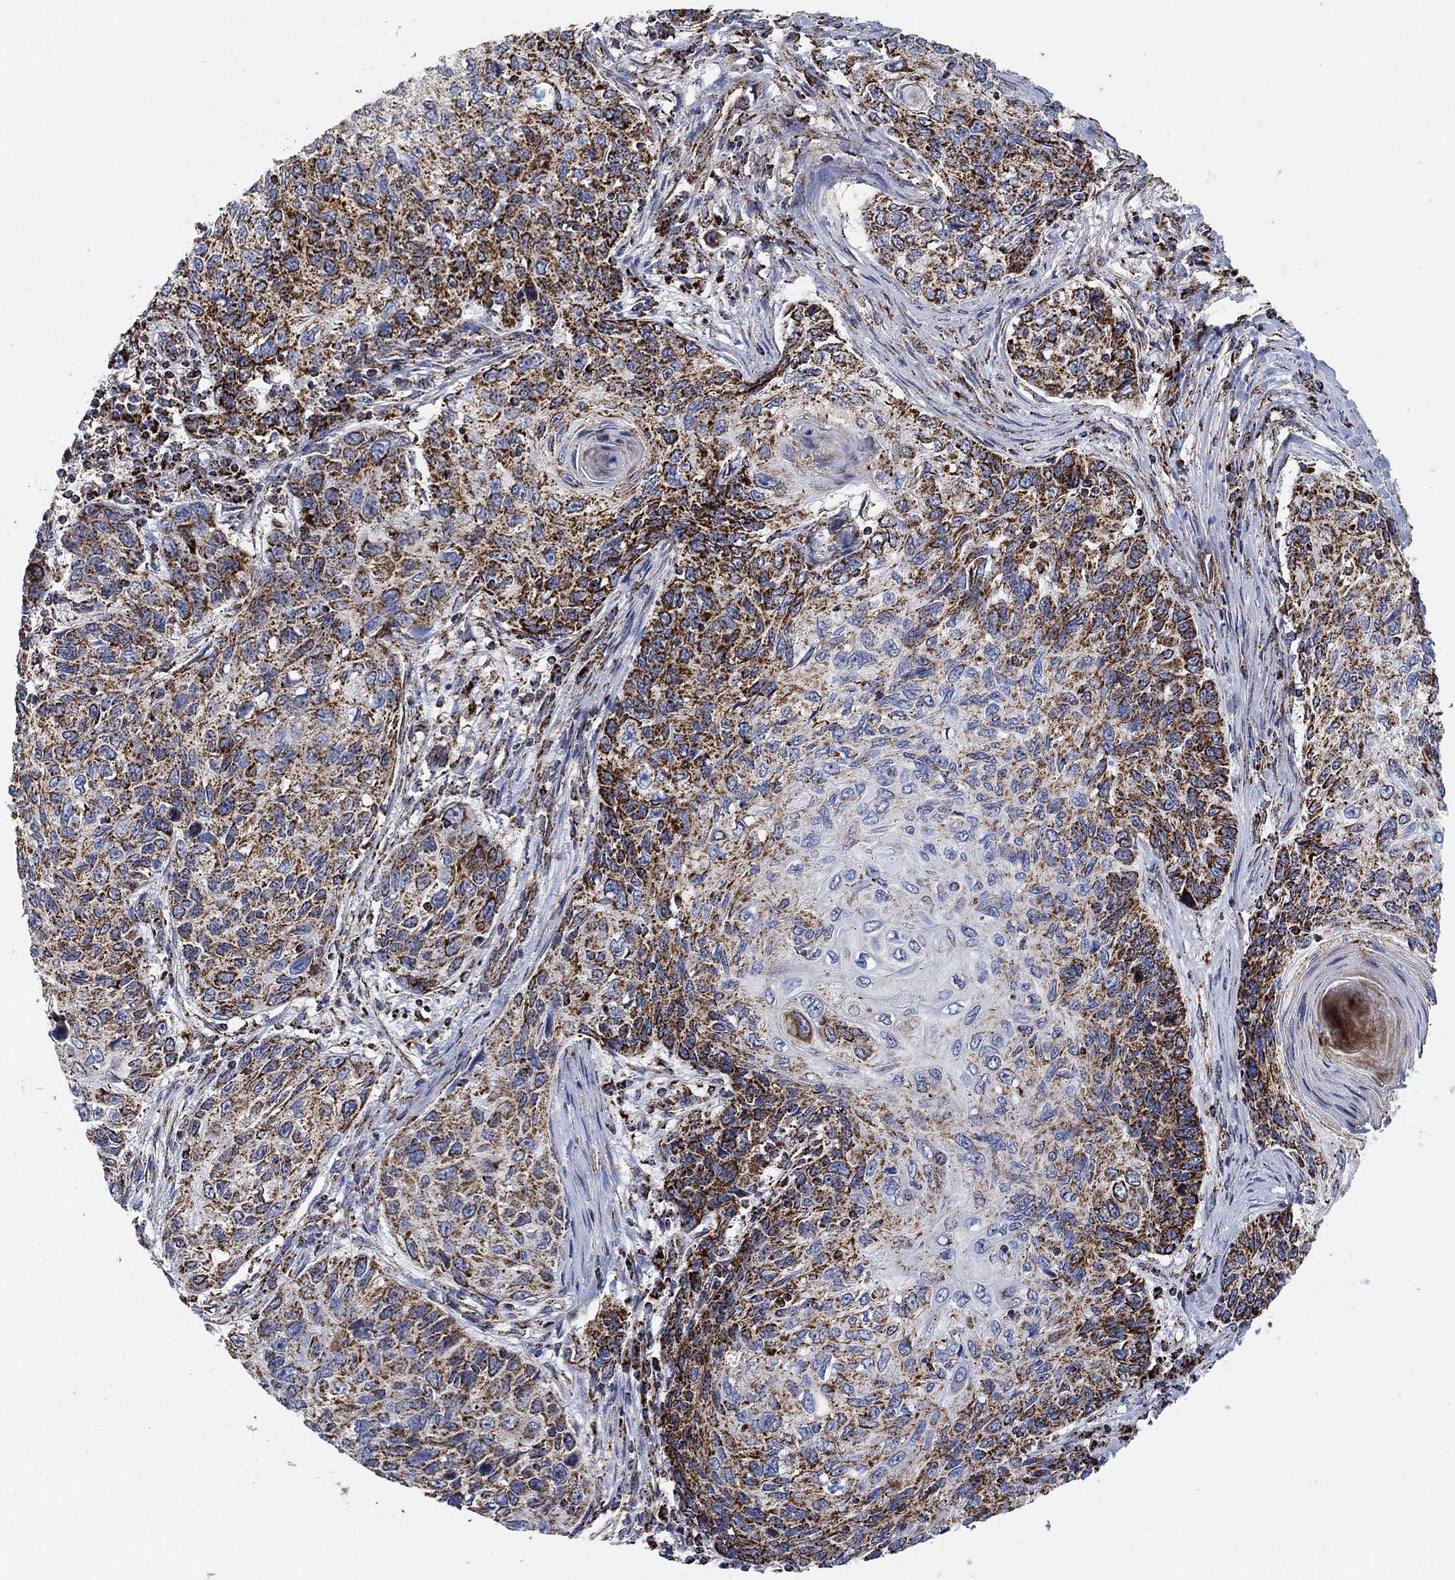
{"staining": {"intensity": "strong", "quantity": "25%-75%", "location": "cytoplasmic/membranous"}, "tissue": "skin cancer", "cell_type": "Tumor cells", "image_type": "cancer", "snomed": [{"axis": "morphology", "description": "Squamous cell carcinoma, NOS"}, {"axis": "topography", "description": "Skin"}], "caption": "Skin squamous cell carcinoma stained with a brown dye exhibits strong cytoplasmic/membranous positive expression in approximately 25%-75% of tumor cells.", "gene": "NDUFS3", "patient": {"sex": "male", "age": 92}}